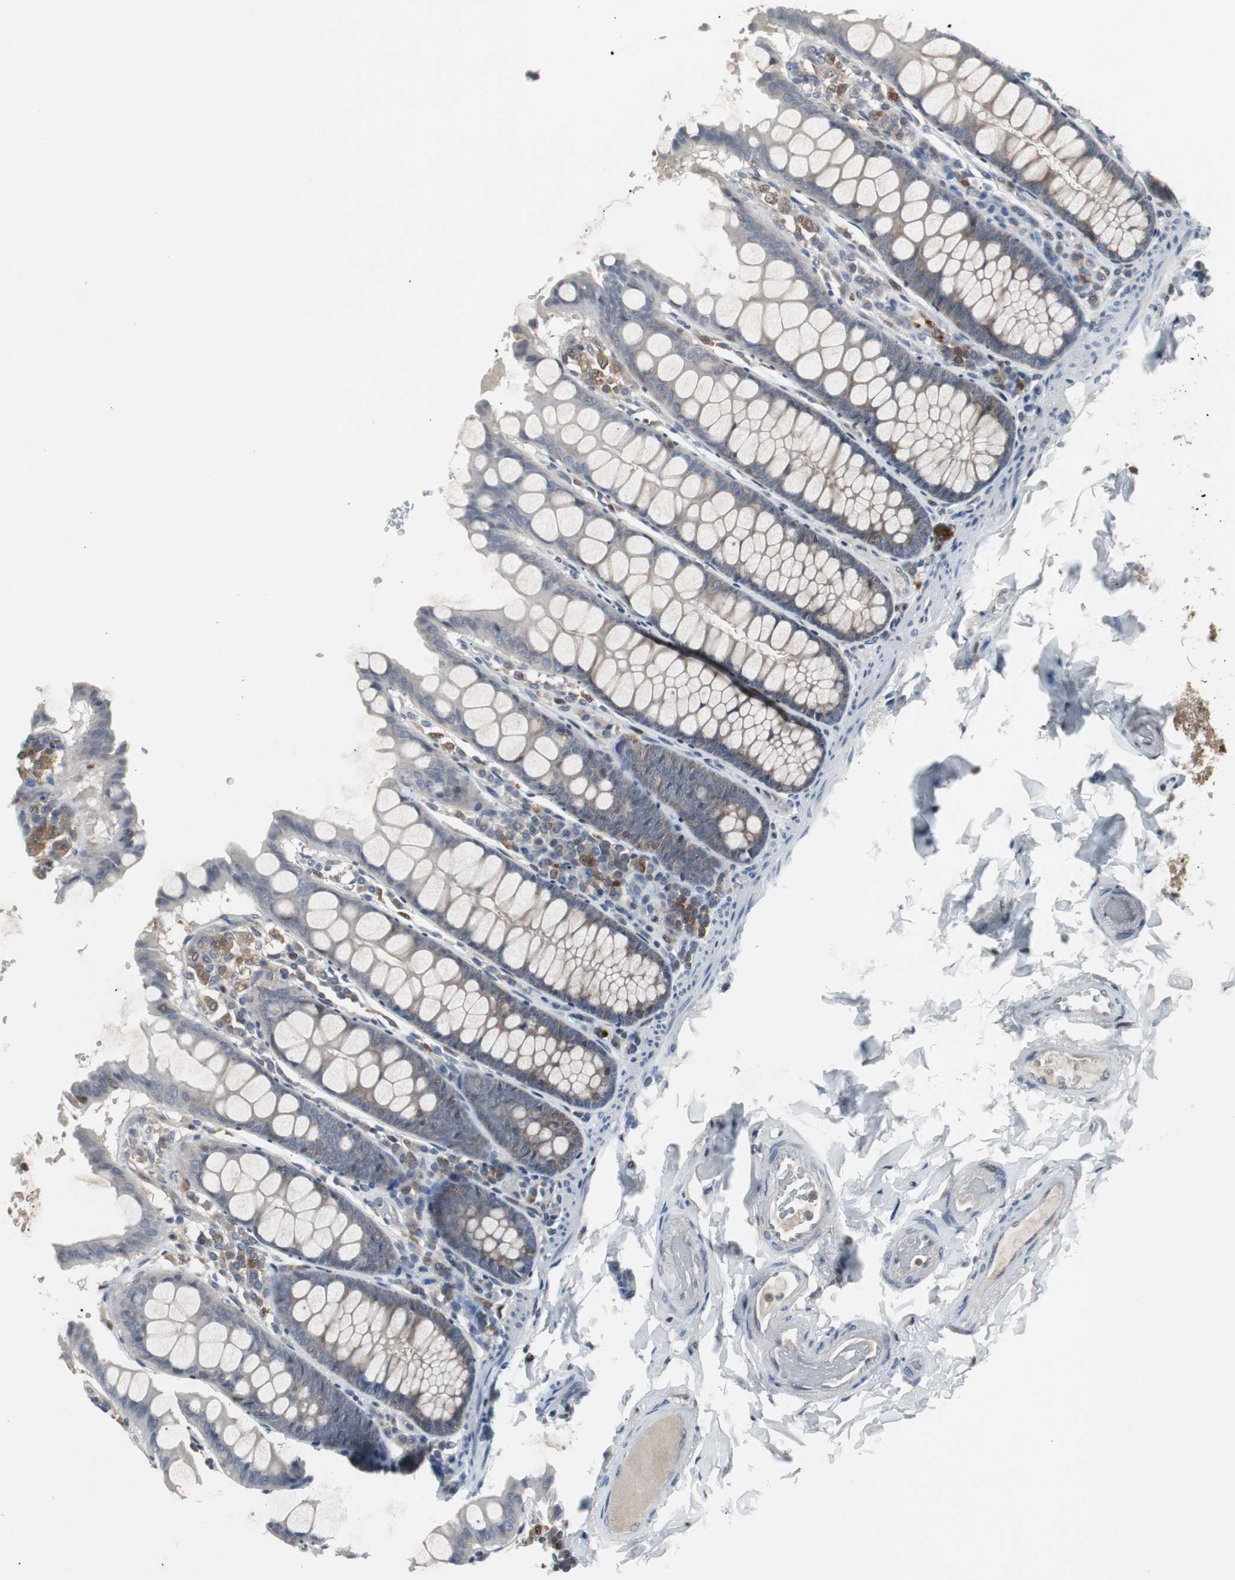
{"staining": {"intensity": "negative", "quantity": "none", "location": "none"}, "tissue": "colon", "cell_type": "Endothelial cells", "image_type": "normal", "snomed": [{"axis": "morphology", "description": "Normal tissue, NOS"}, {"axis": "topography", "description": "Colon"}], "caption": "DAB (3,3'-diaminobenzidine) immunohistochemical staining of normal human colon displays no significant positivity in endothelial cells. (Stains: DAB IHC with hematoxylin counter stain, Microscopy: brightfield microscopy at high magnification).", "gene": "GRK2", "patient": {"sex": "female", "age": 61}}